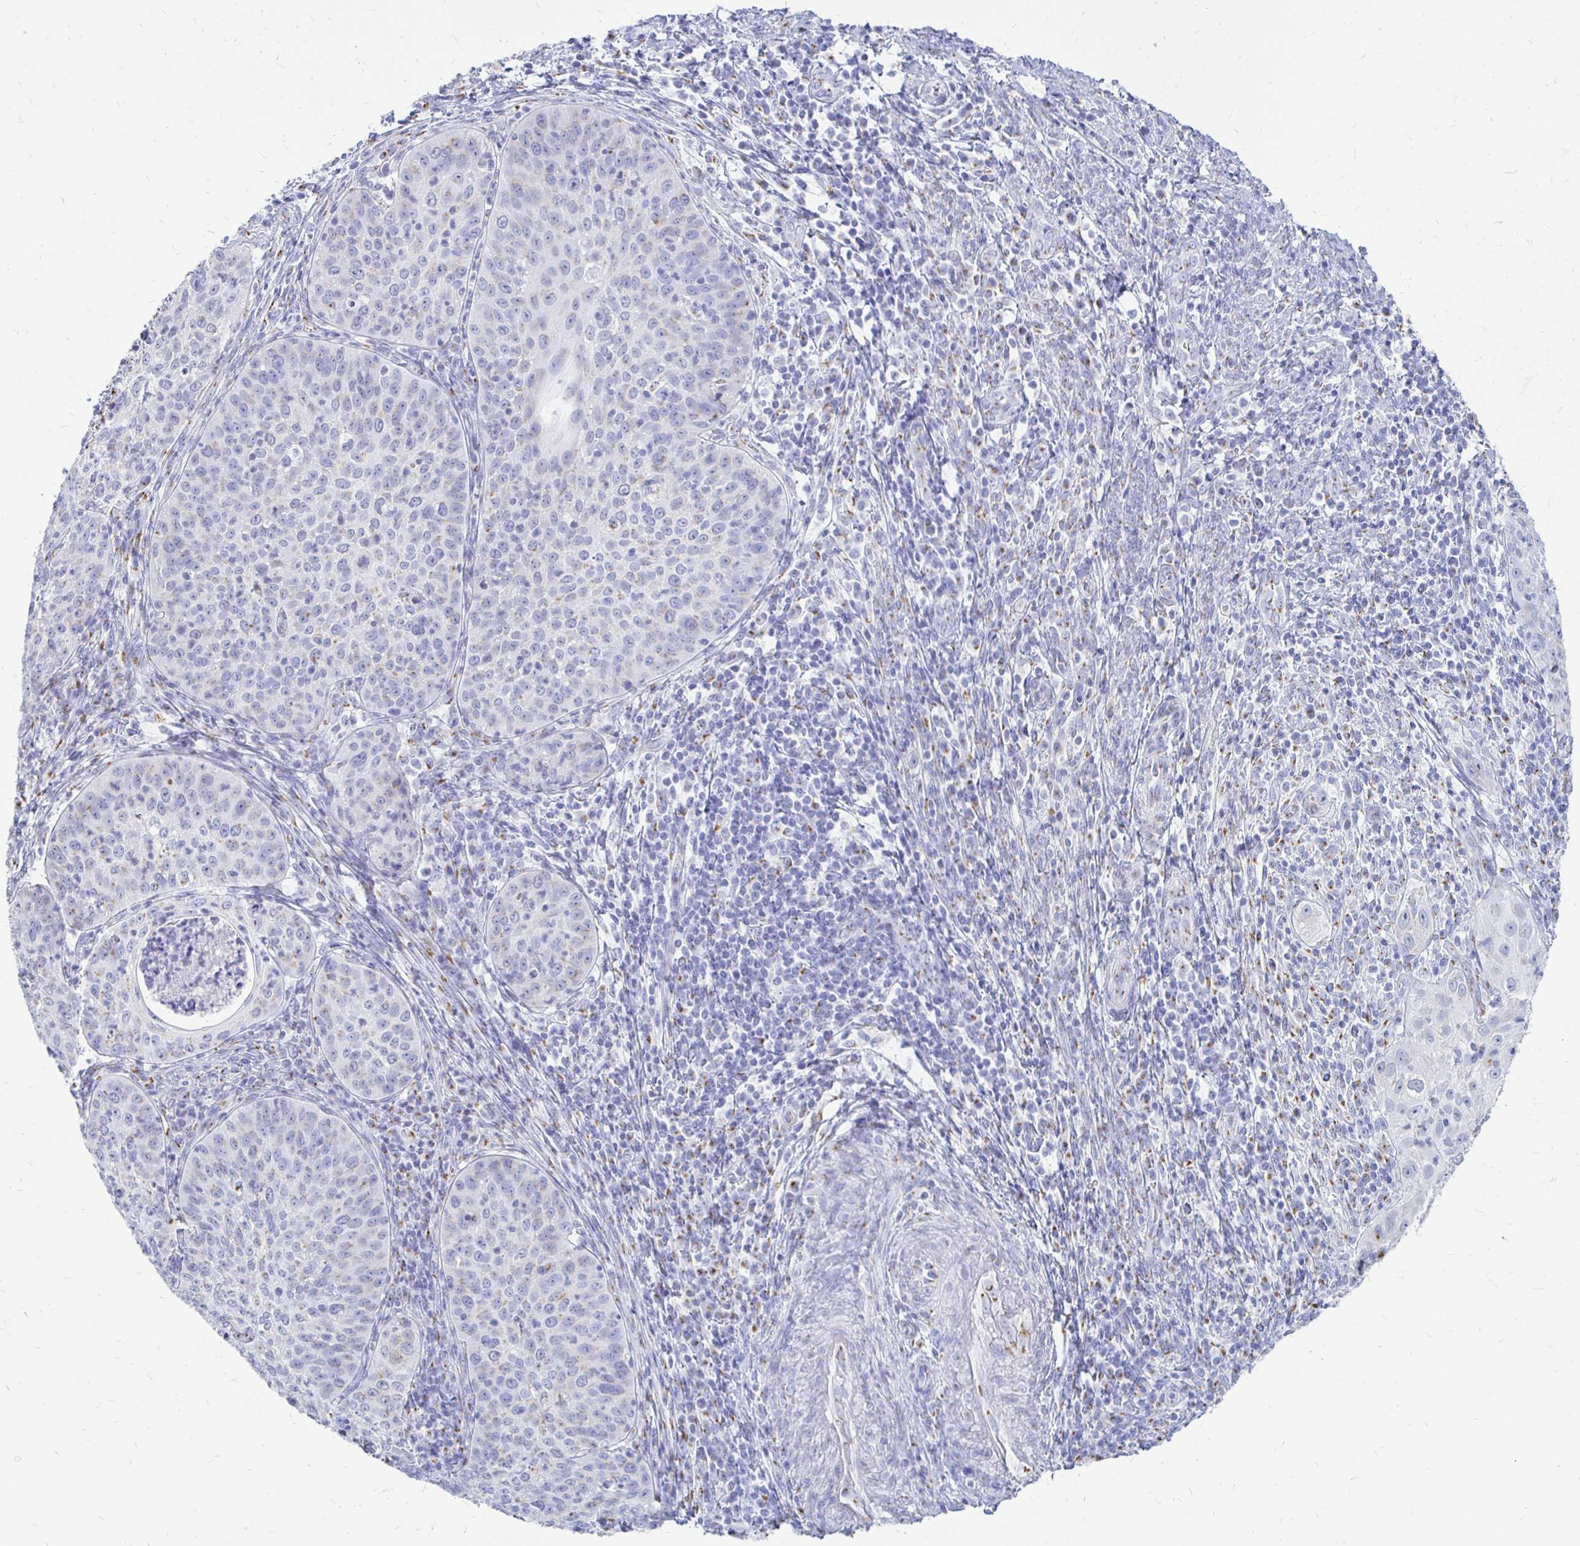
{"staining": {"intensity": "negative", "quantity": "none", "location": "none"}, "tissue": "cervical cancer", "cell_type": "Tumor cells", "image_type": "cancer", "snomed": [{"axis": "morphology", "description": "Squamous cell carcinoma, NOS"}, {"axis": "topography", "description": "Cervix"}], "caption": "An immunohistochemistry (IHC) histopathology image of cervical cancer (squamous cell carcinoma) is shown. There is no staining in tumor cells of cervical cancer (squamous cell carcinoma). (Stains: DAB IHC with hematoxylin counter stain, Microscopy: brightfield microscopy at high magnification).", "gene": "PAGE4", "patient": {"sex": "female", "age": 30}}